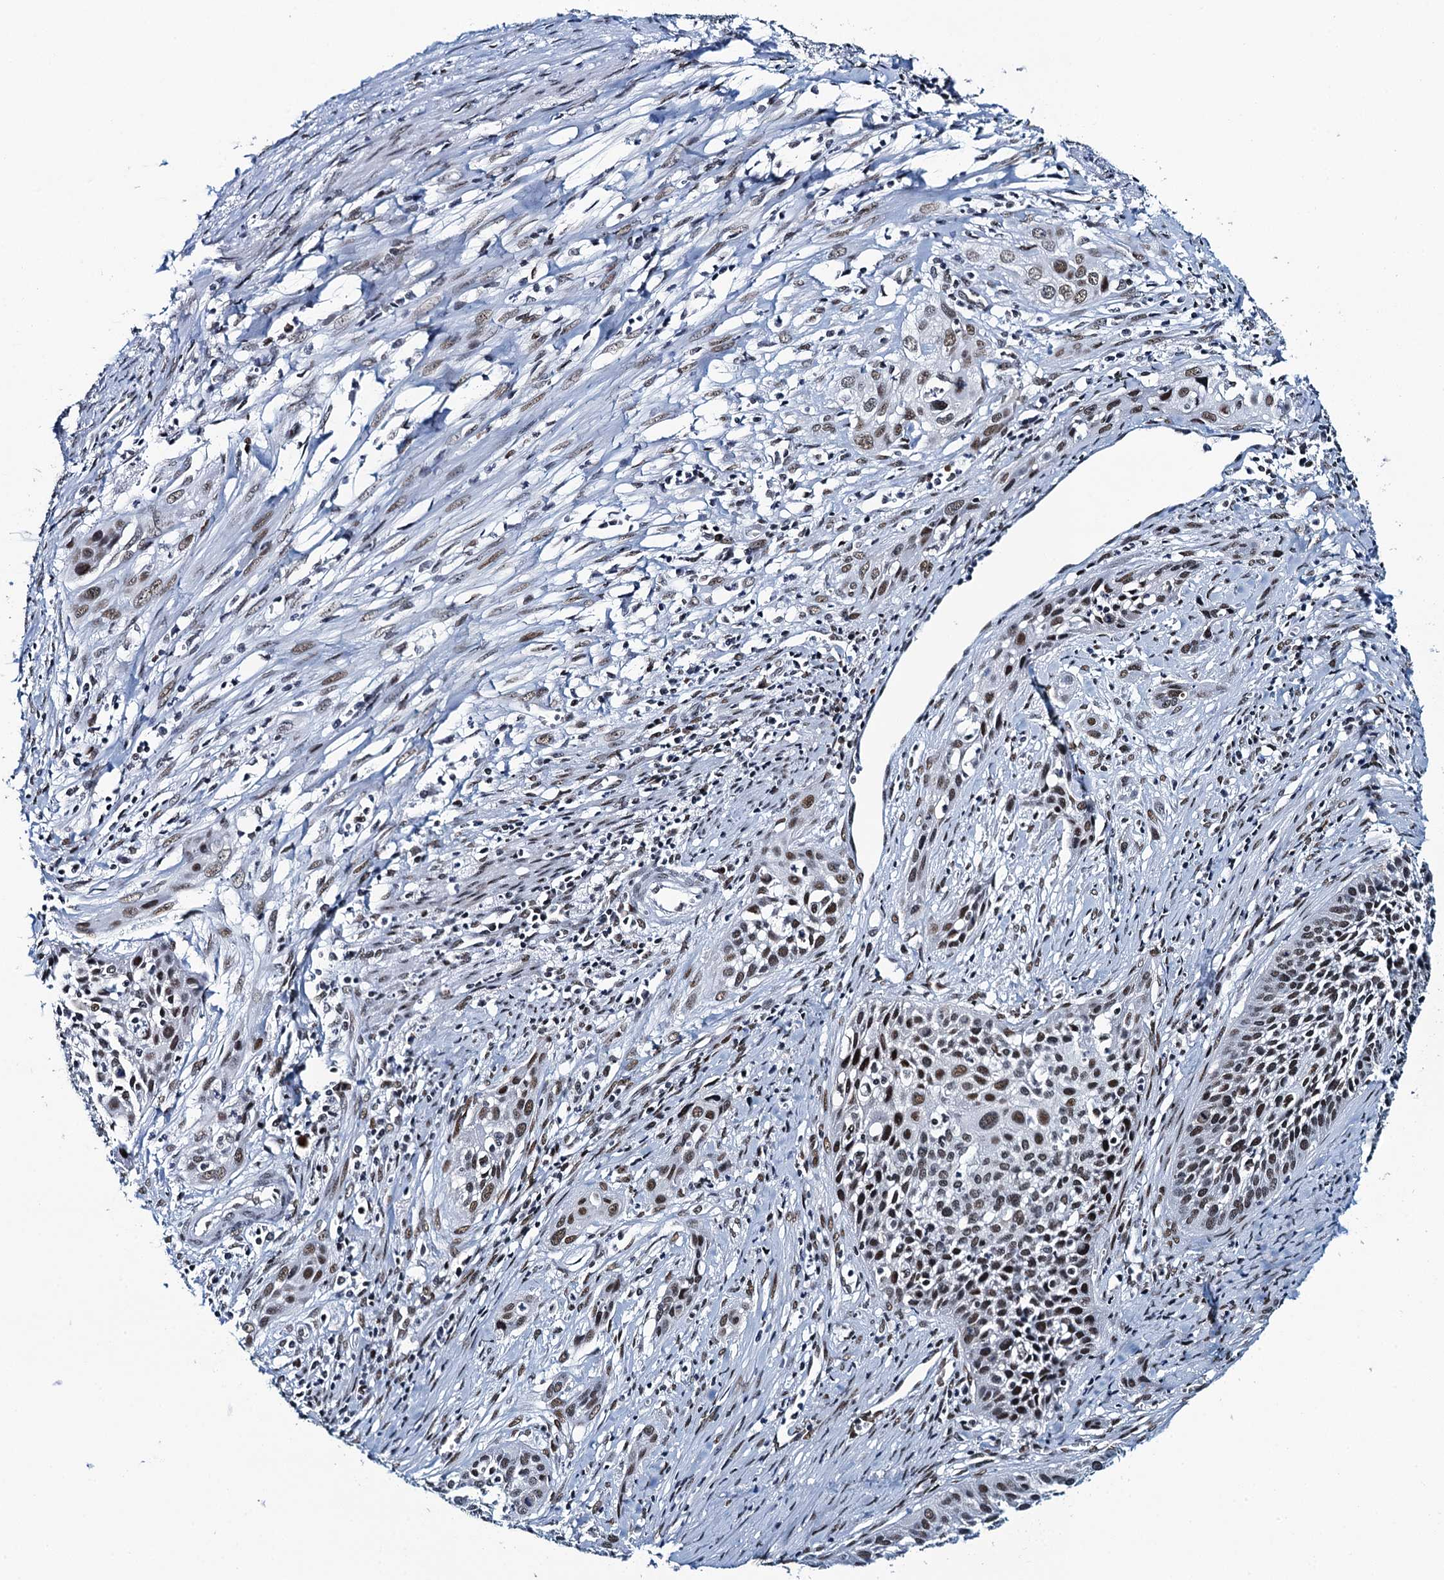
{"staining": {"intensity": "weak", "quantity": ">75%", "location": "nuclear"}, "tissue": "cervical cancer", "cell_type": "Tumor cells", "image_type": "cancer", "snomed": [{"axis": "morphology", "description": "Squamous cell carcinoma, NOS"}, {"axis": "topography", "description": "Cervix"}], "caption": "Immunohistochemical staining of squamous cell carcinoma (cervical) demonstrates low levels of weak nuclear protein staining in about >75% of tumor cells.", "gene": "HNRNPUL2", "patient": {"sex": "female", "age": 34}}